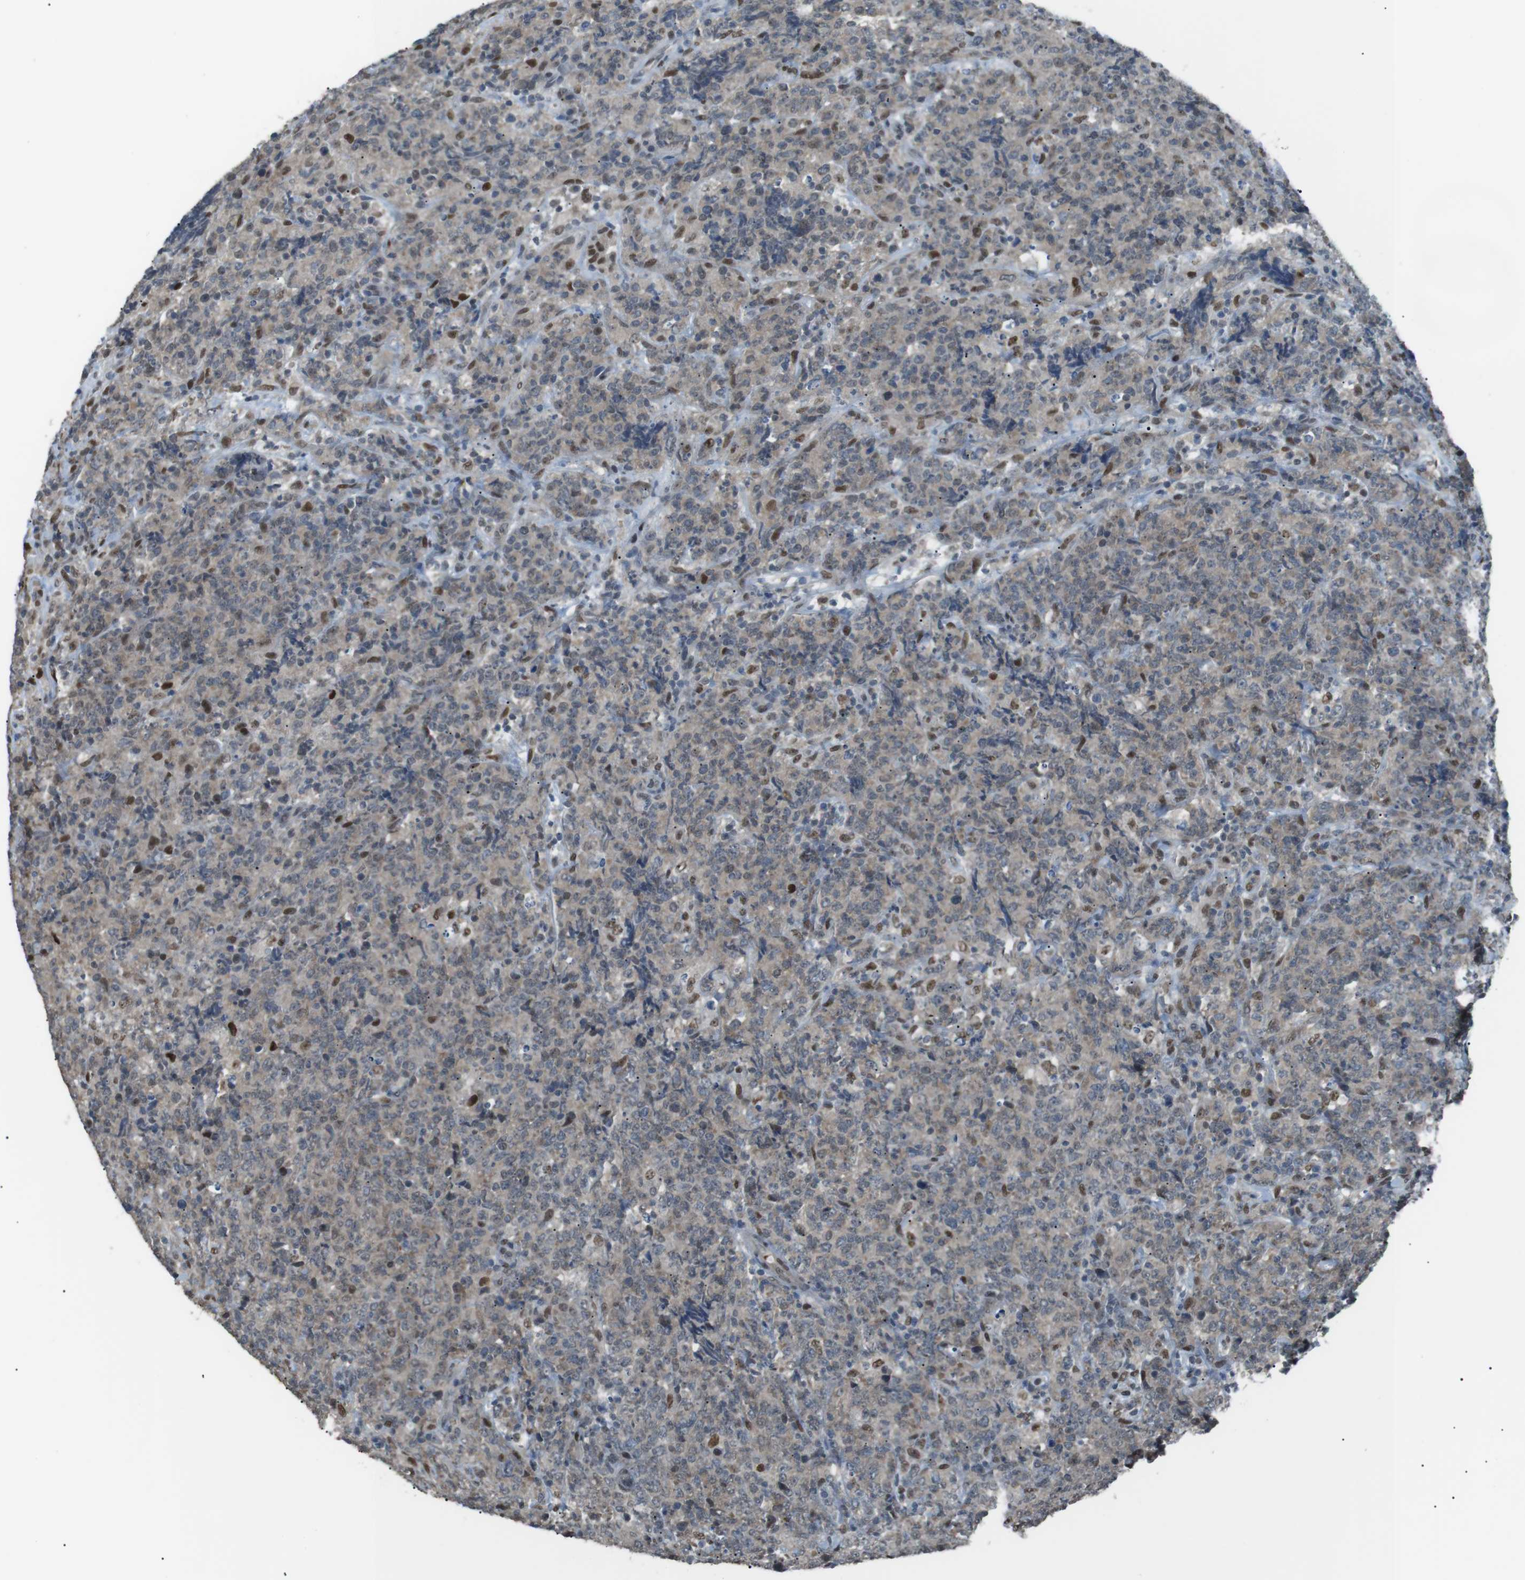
{"staining": {"intensity": "weak", "quantity": ">75%", "location": "cytoplasmic/membranous,nuclear"}, "tissue": "lymphoma", "cell_type": "Tumor cells", "image_type": "cancer", "snomed": [{"axis": "morphology", "description": "Malignant lymphoma, non-Hodgkin's type, High grade"}, {"axis": "topography", "description": "Tonsil"}], "caption": "Human malignant lymphoma, non-Hodgkin's type (high-grade) stained with a protein marker shows weak staining in tumor cells.", "gene": "SRPK2", "patient": {"sex": "female", "age": 36}}